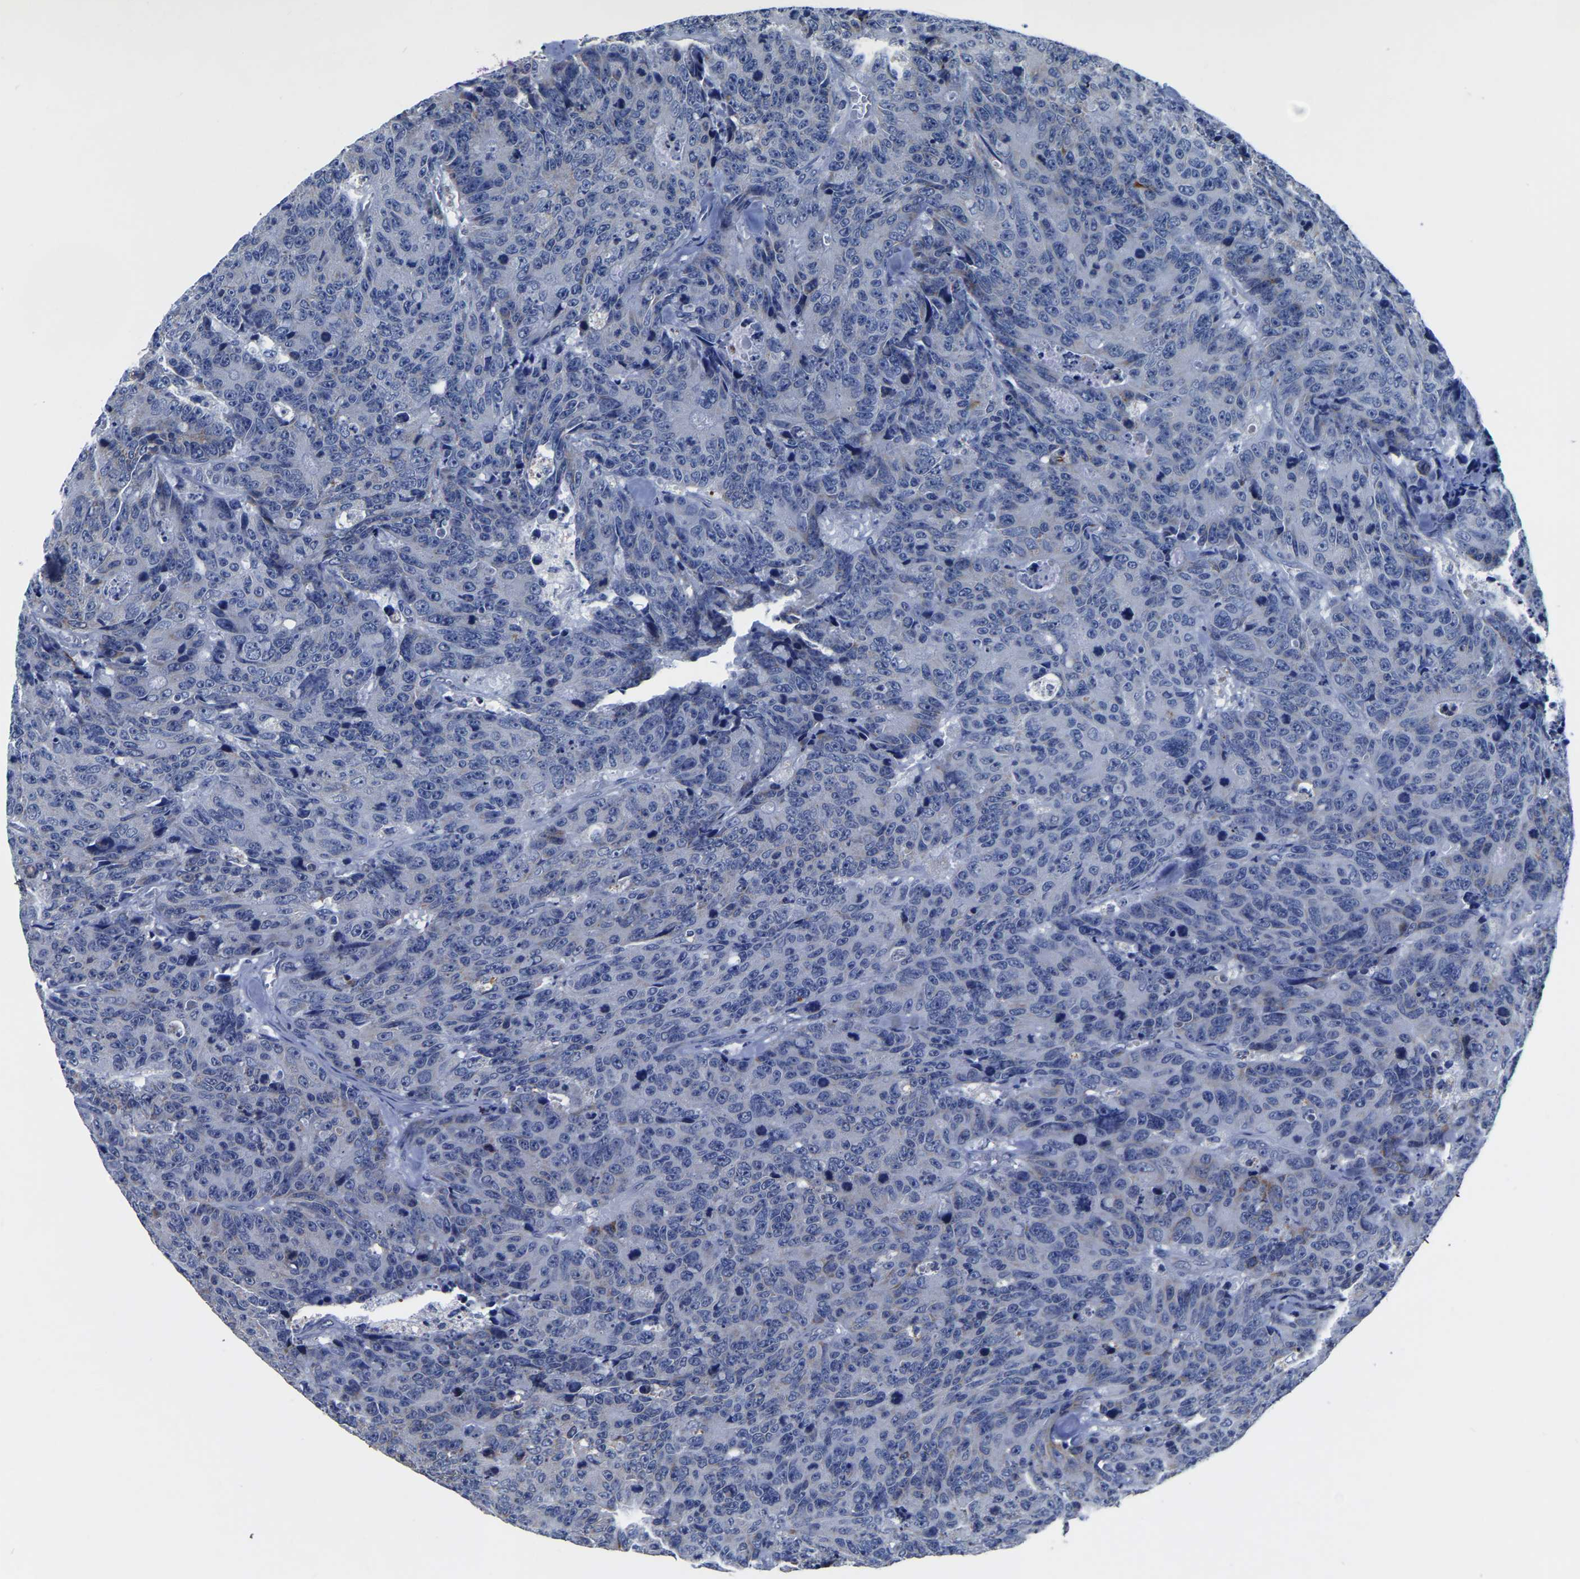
{"staining": {"intensity": "negative", "quantity": "none", "location": "none"}, "tissue": "colorectal cancer", "cell_type": "Tumor cells", "image_type": "cancer", "snomed": [{"axis": "morphology", "description": "Adenocarcinoma, NOS"}, {"axis": "topography", "description": "Colon"}], "caption": "Immunohistochemistry histopathology image of colorectal cancer (adenocarcinoma) stained for a protein (brown), which reveals no staining in tumor cells.", "gene": "FGD5", "patient": {"sex": "female", "age": 86}}